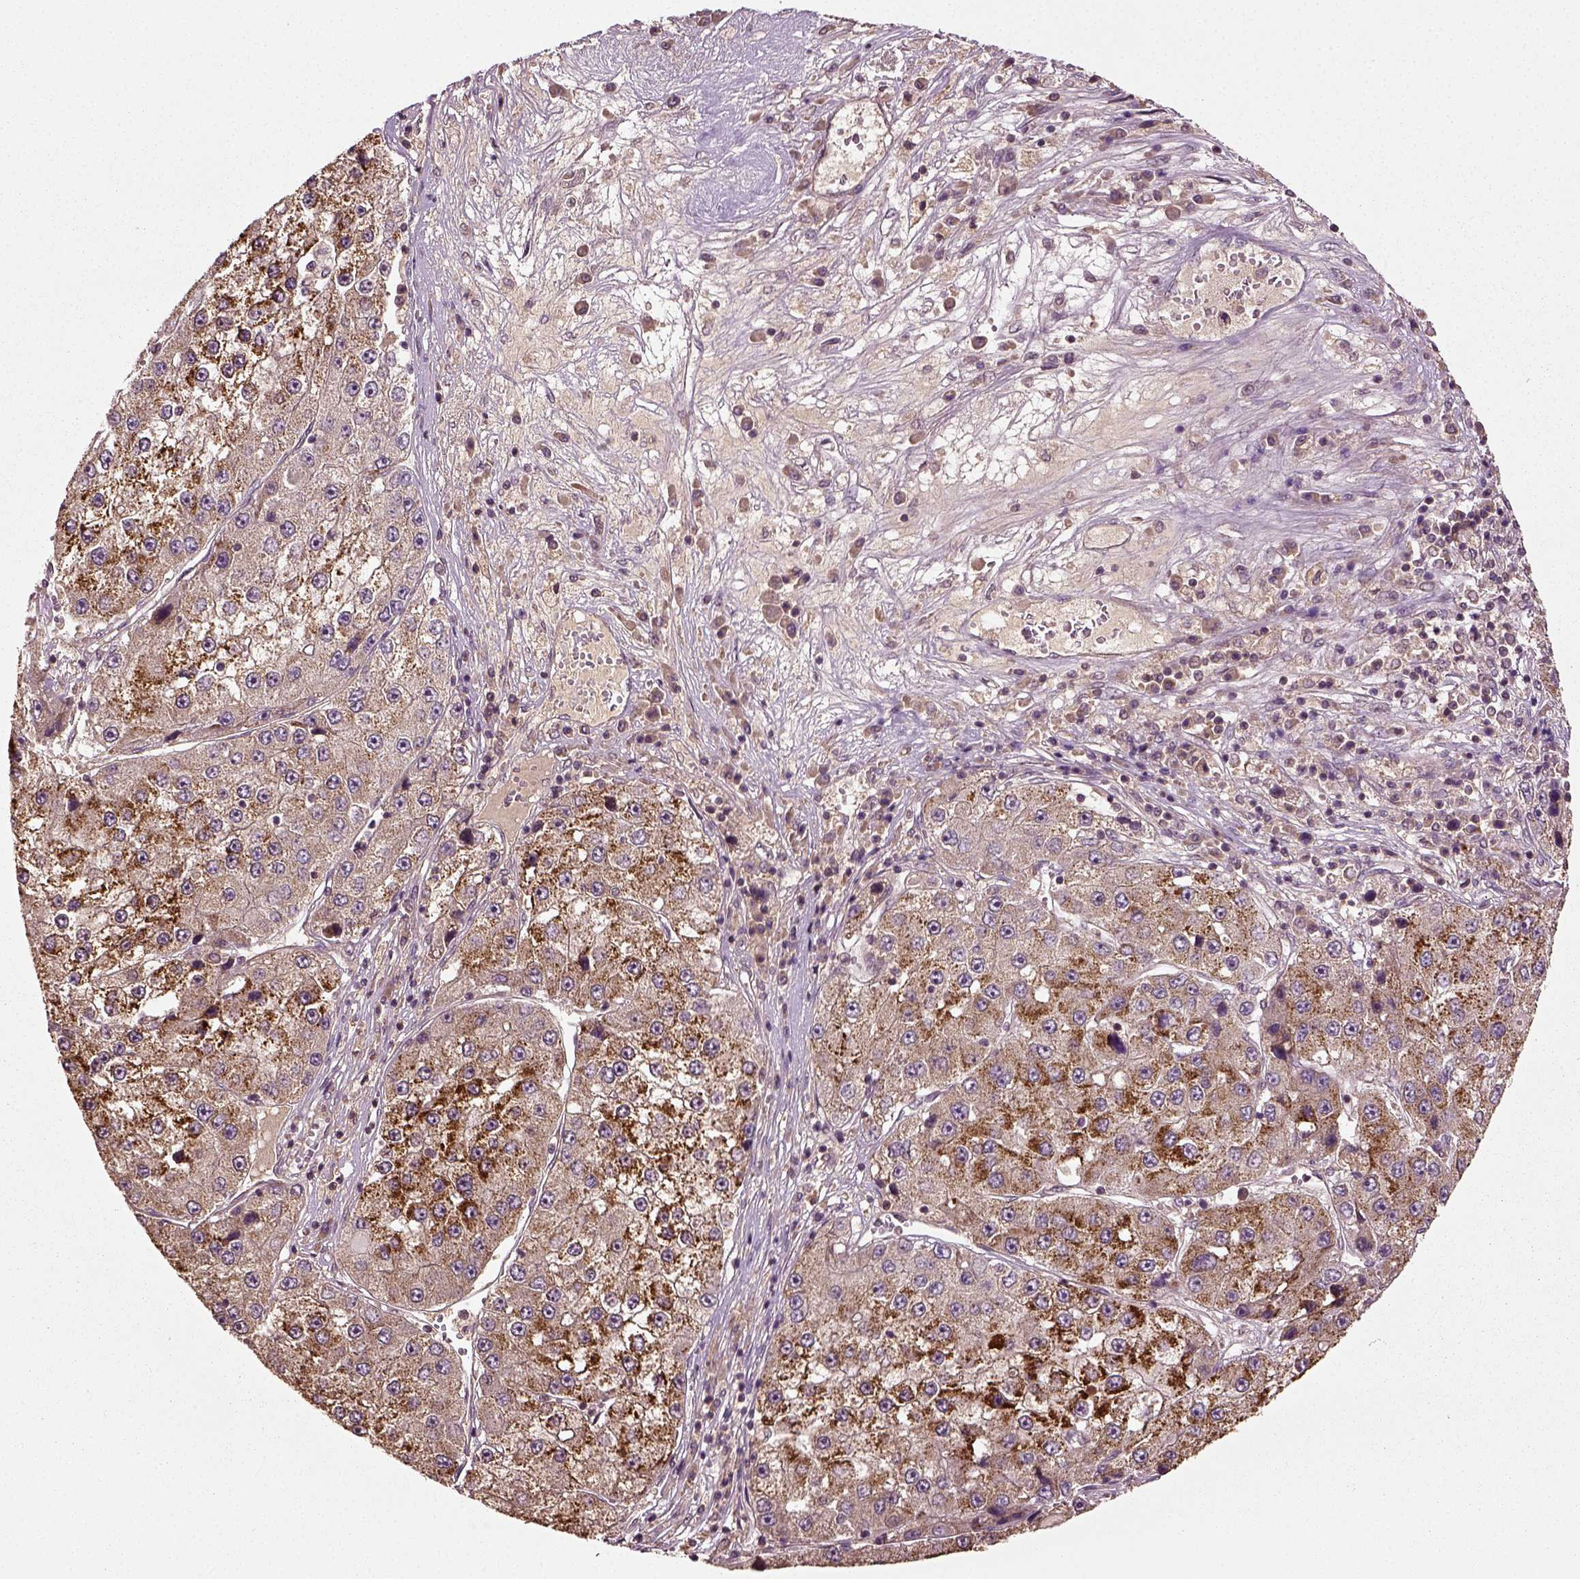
{"staining": {"intensity": "strong", "quantity": "<25%", "location": "cytoplasmic/membranous"}, "tissue": "liver cancer", "cell_type": "Tumor cells", "image_type": "cancer", "snomed": [{"axis": "morphology", "description": "Carcinoma, Hepatocellular, NOS"}, {"axis": "topography", "description": "Liver"}], "caption": "Protein expression analysis of liver hepatocellular carcinoma demonstrates strong cytoplasmic/membranous positivity in approximately <25% of tumor cells.", "gene": "ERV3-1", "patient": {"sex": "female", "age": 73}}